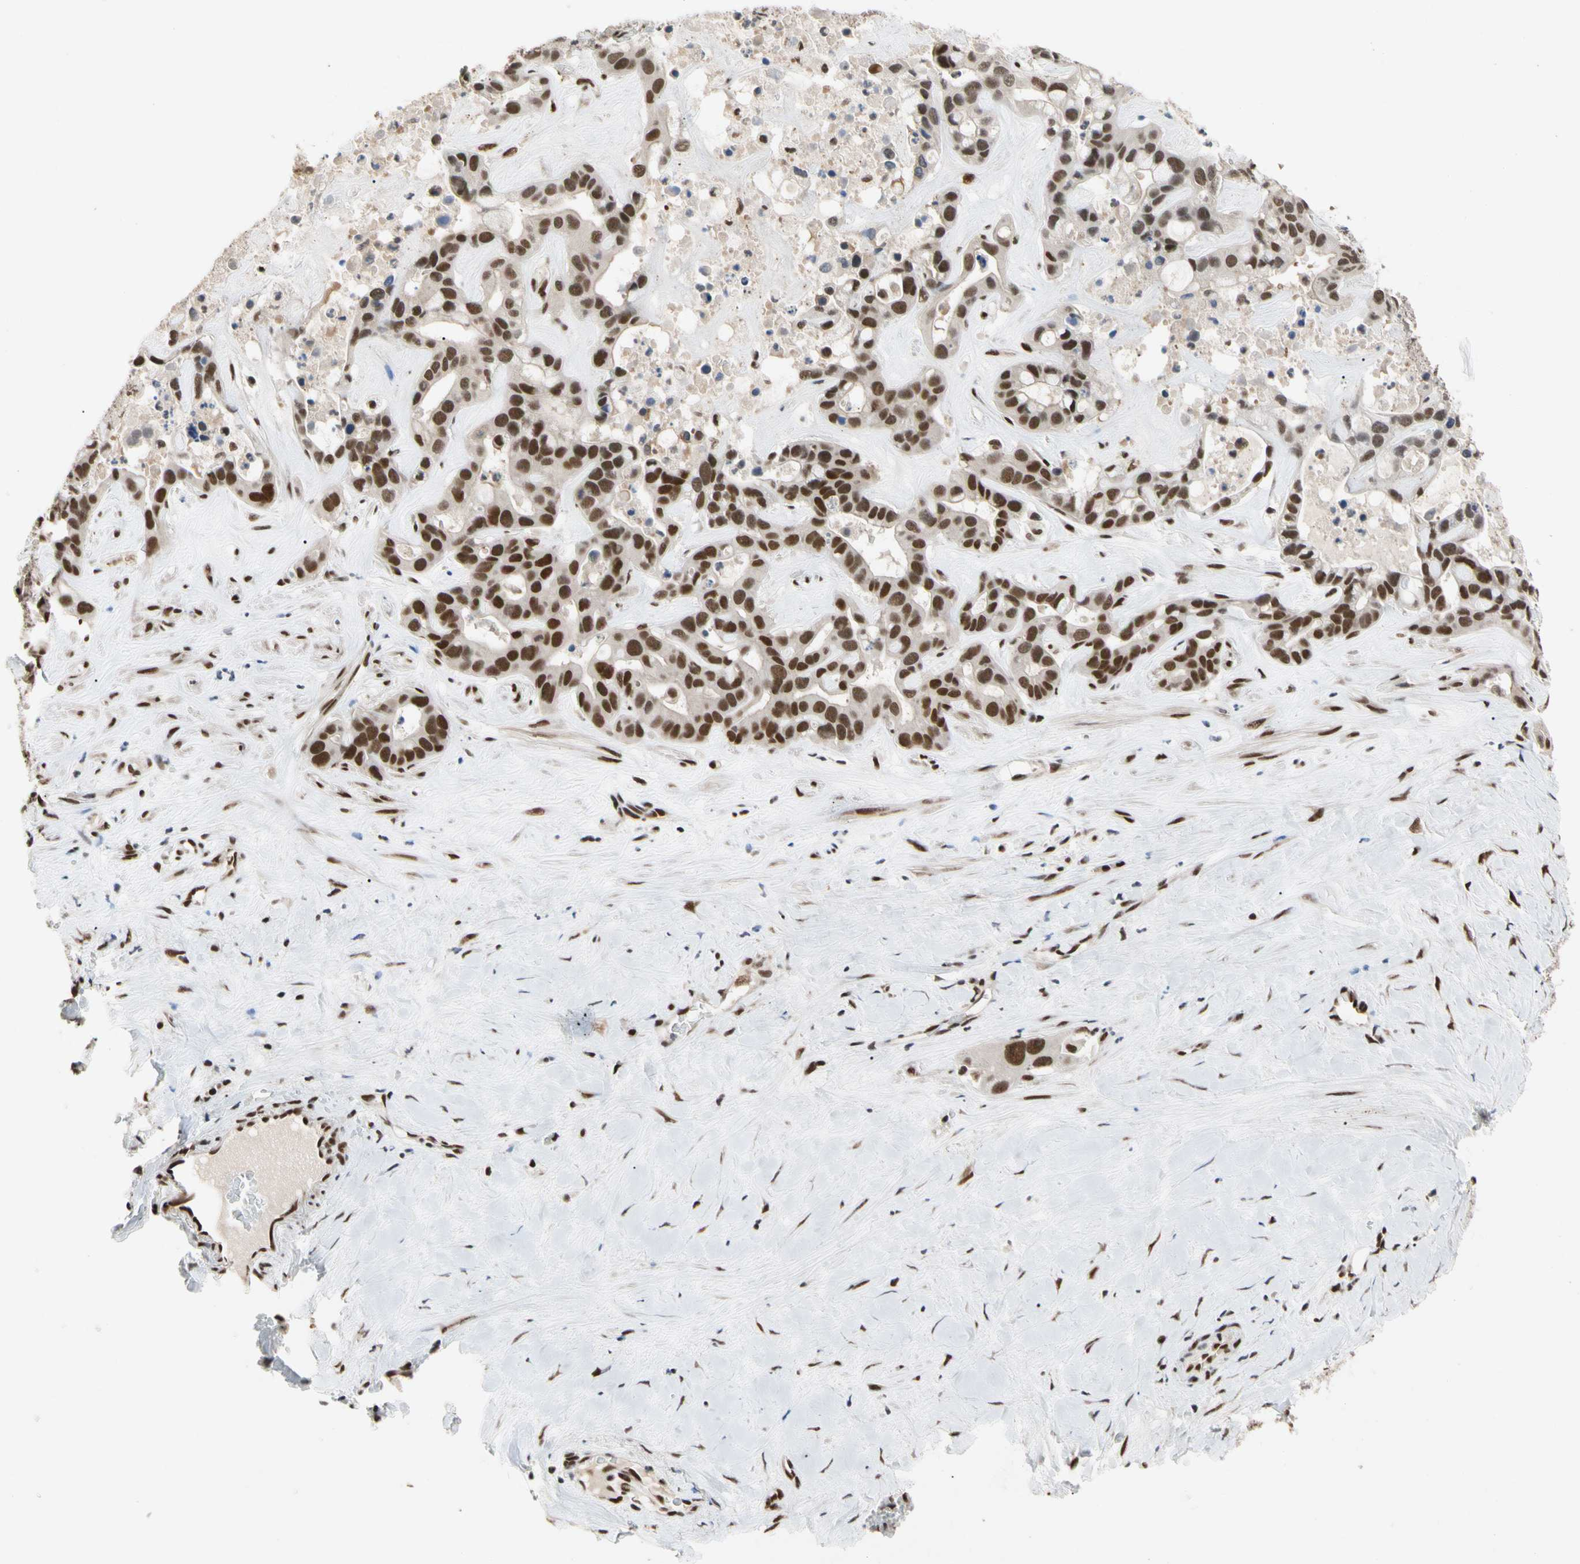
{"staining": {"intensity": "strong", "quantity": ">75%", "location": "nuclear"}, "tissue": "liver cancer", "cell_type": "Tumor cells", "image_type": "cancer", "snomed": [{"axis": "morphology", "description": "Cholangiocarcinoma"}, {"axis": "topography", "description": "Liver"}], "caption": "This is a micrograph of immunohistochemistry (IHC) staining of liver cancer, which shows strong expression in the nuclear of tumor cells.", "gene": "FAM98B", "patient": {"sex": "female", "age": 65}}